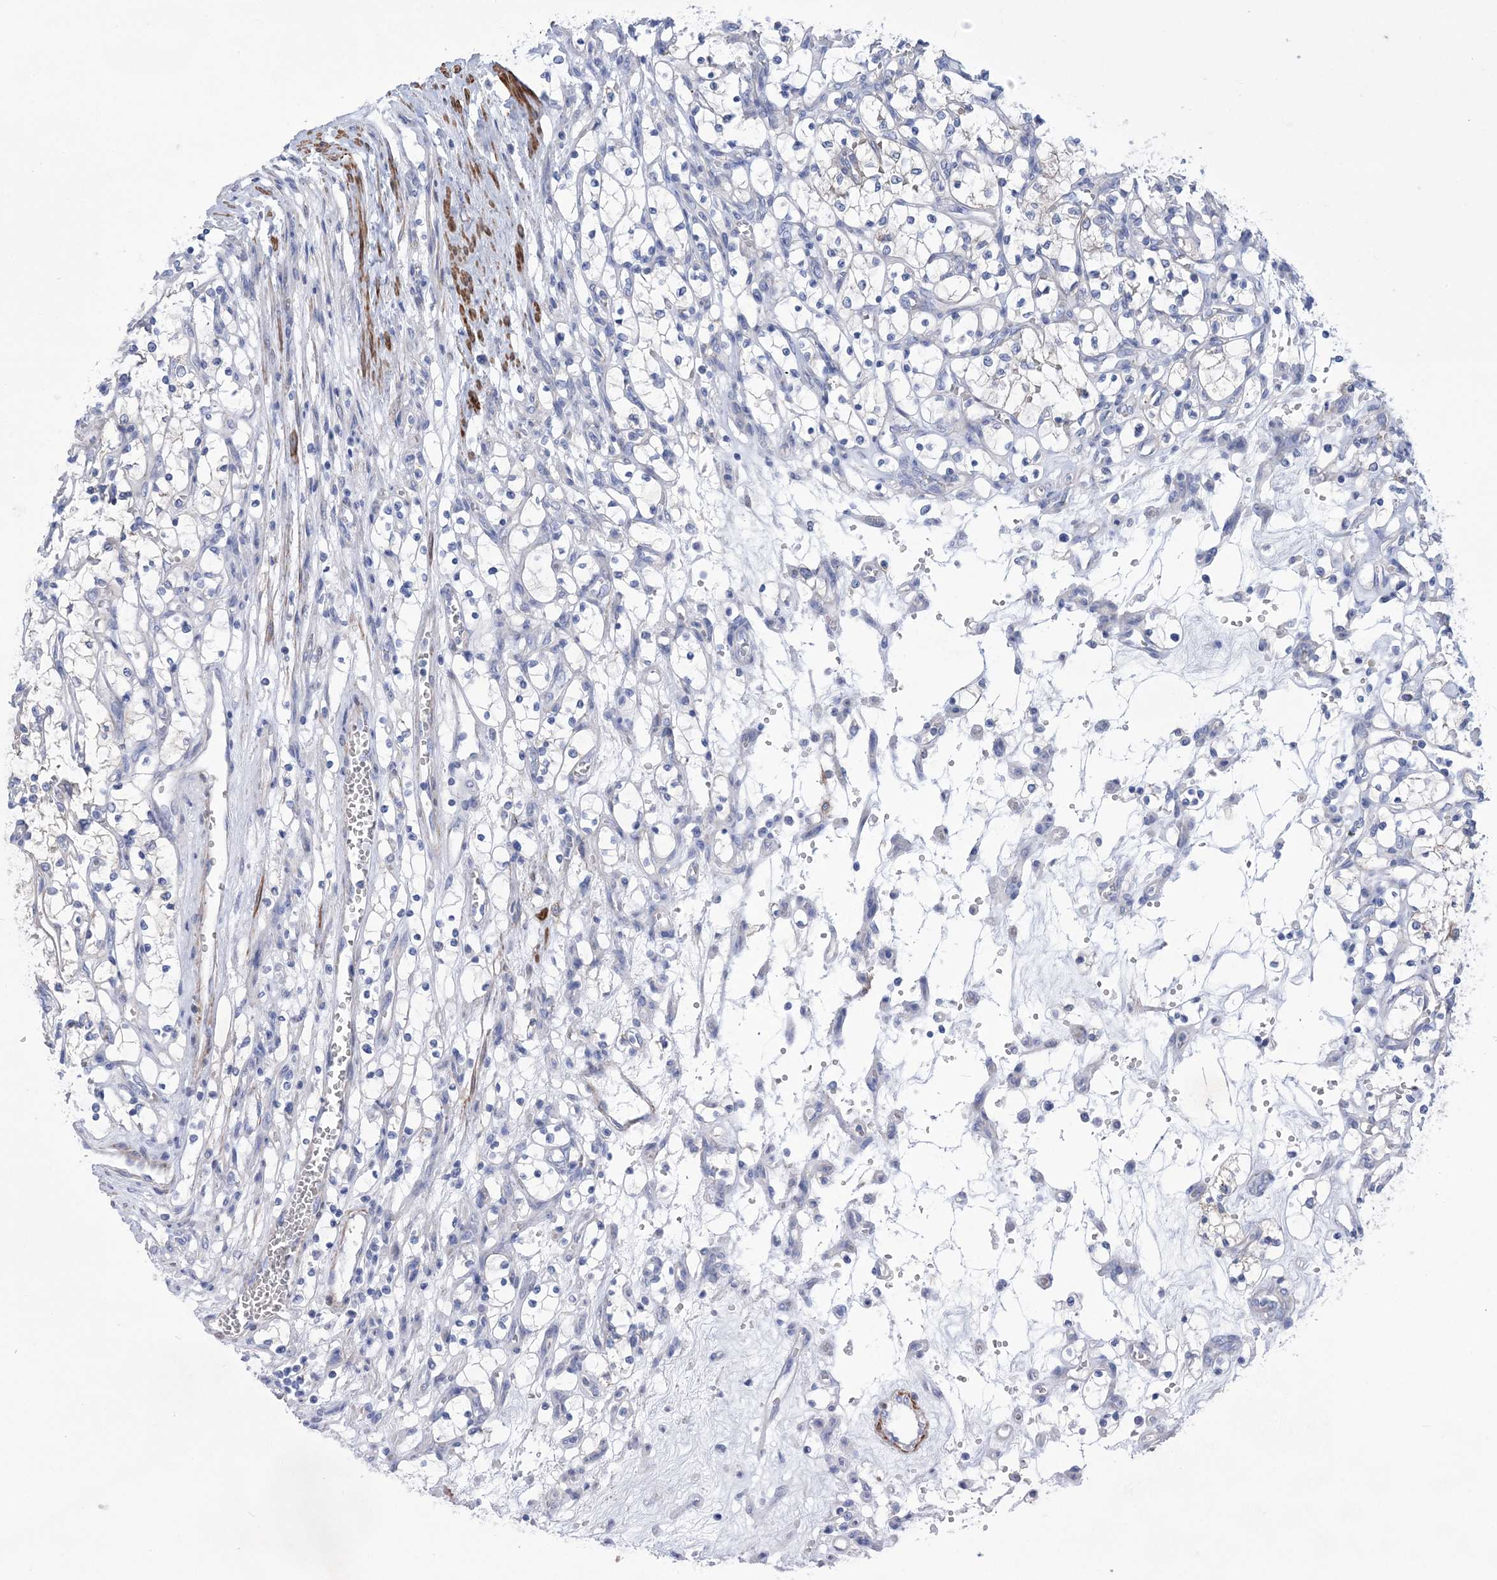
{"staining": {"intensity": "negative", "quantity": "none", "location": "none"}, "tissue": "renal cancer", "cell_type": "Tumor cells", "image_type": "cancer", "snomed": [{"axis": "morphology", "description": "Adenocarcinoma, NOS"}, {"axis": "topography", "description": "Kidney"}], "caption": "The micrograph exhibits no staining of tumor cells in renal cancer.", "gene": "WDR74", "patient": {"sex": "female", "age": 69}}